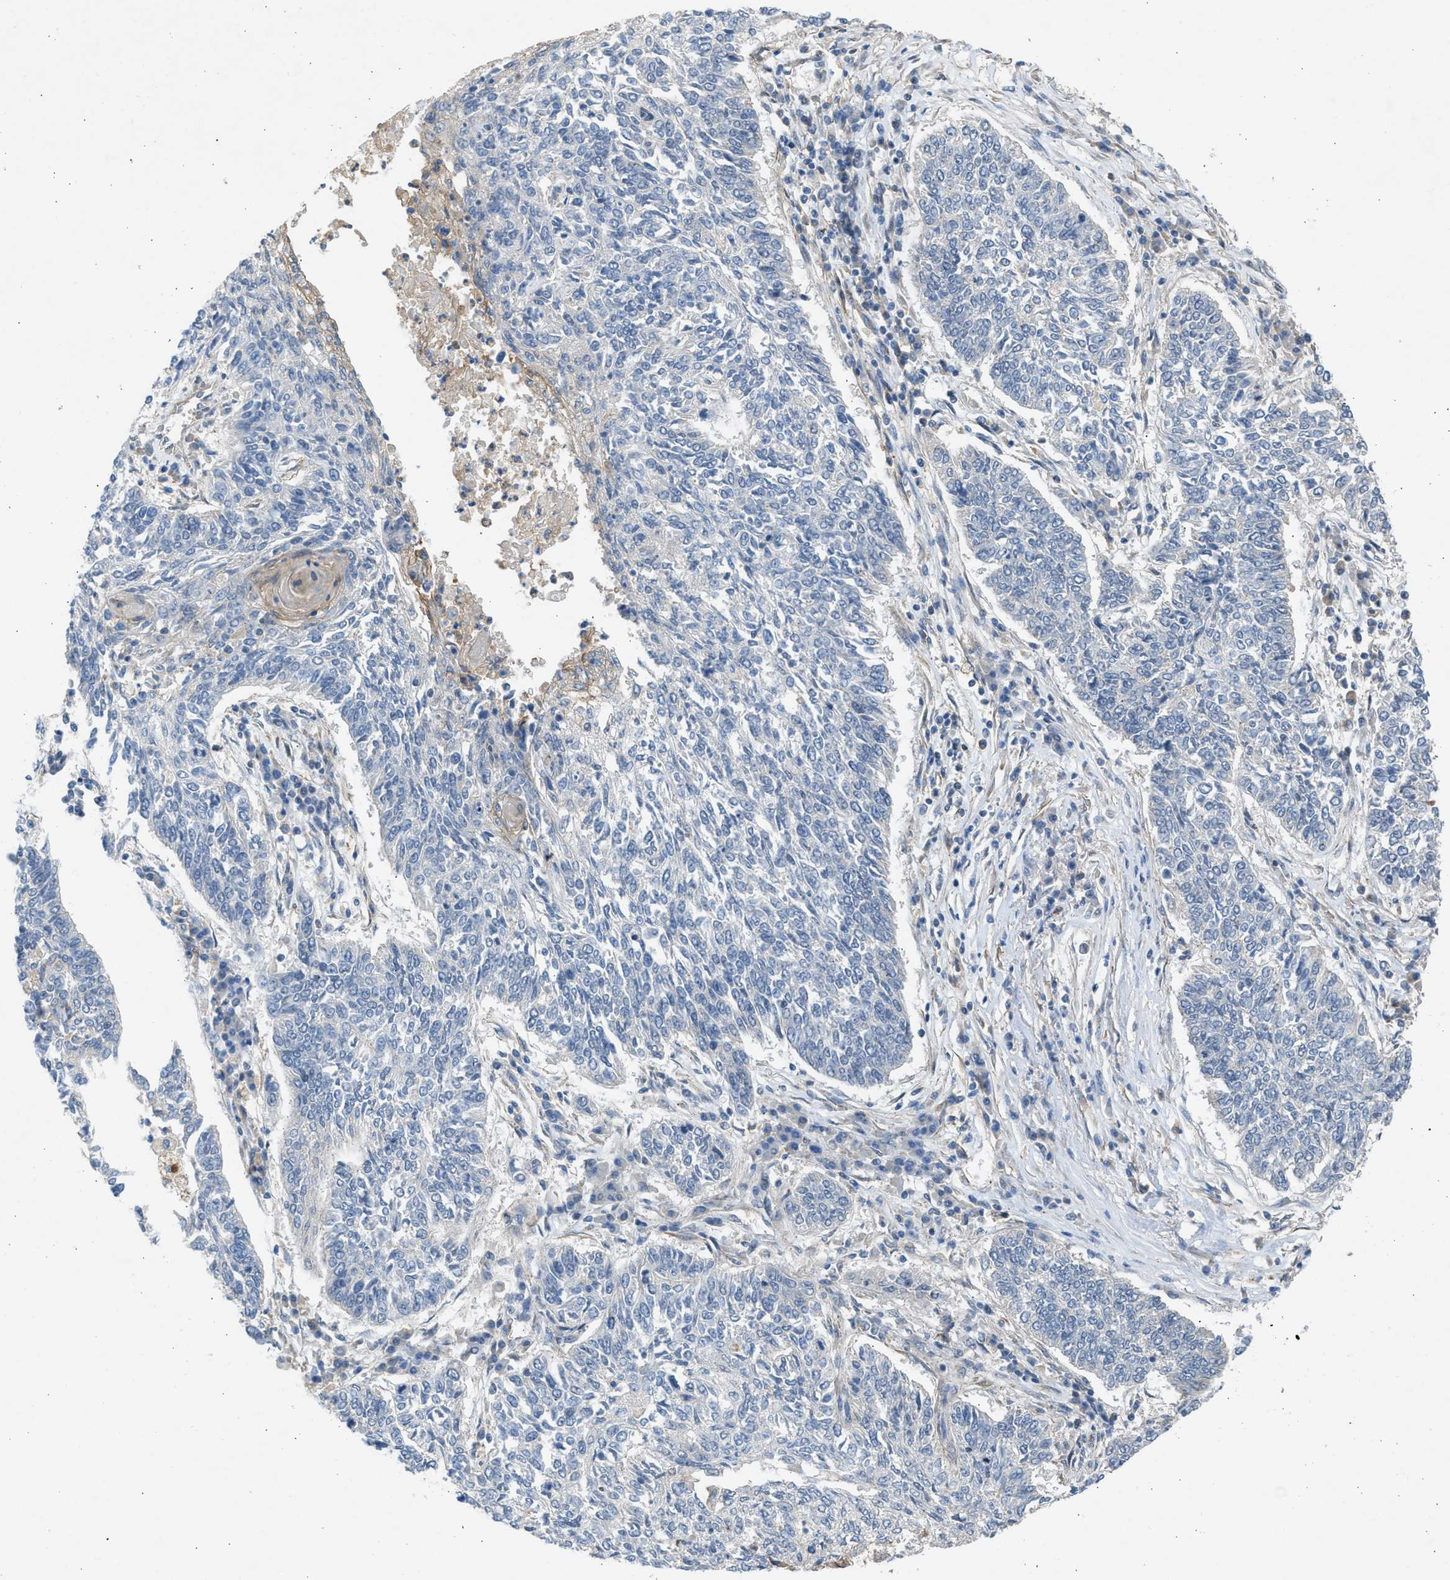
{"staining": {"intensity": "negative", "quantity": "none", "location": "none"}, "tissue": "lung cancer", "cell_type": "Tumor cells", "image_type": "cancer", "snomed": [{"axis": "morphology", "description": "Normal tissue, NOS"}, {"axis": "morphology", "description": "Squamous cell carcinoma, NOS"}, {"axis": "topography", "description": "Cartilage tissue"}, {"axis": "topography", "description": "Bronchus"}, {"axis": "topography", "description": "Lung"}], "caption": "An immunohistochemistry (IHC) histopathology image of lung cancer (squamous cell carcinoma) is shown. There is no staining in tumor cells of lung cancer (squamous cell carcinoma).", "gene": "PCNX3", "patient": {"sex": "female", "age": 49}}